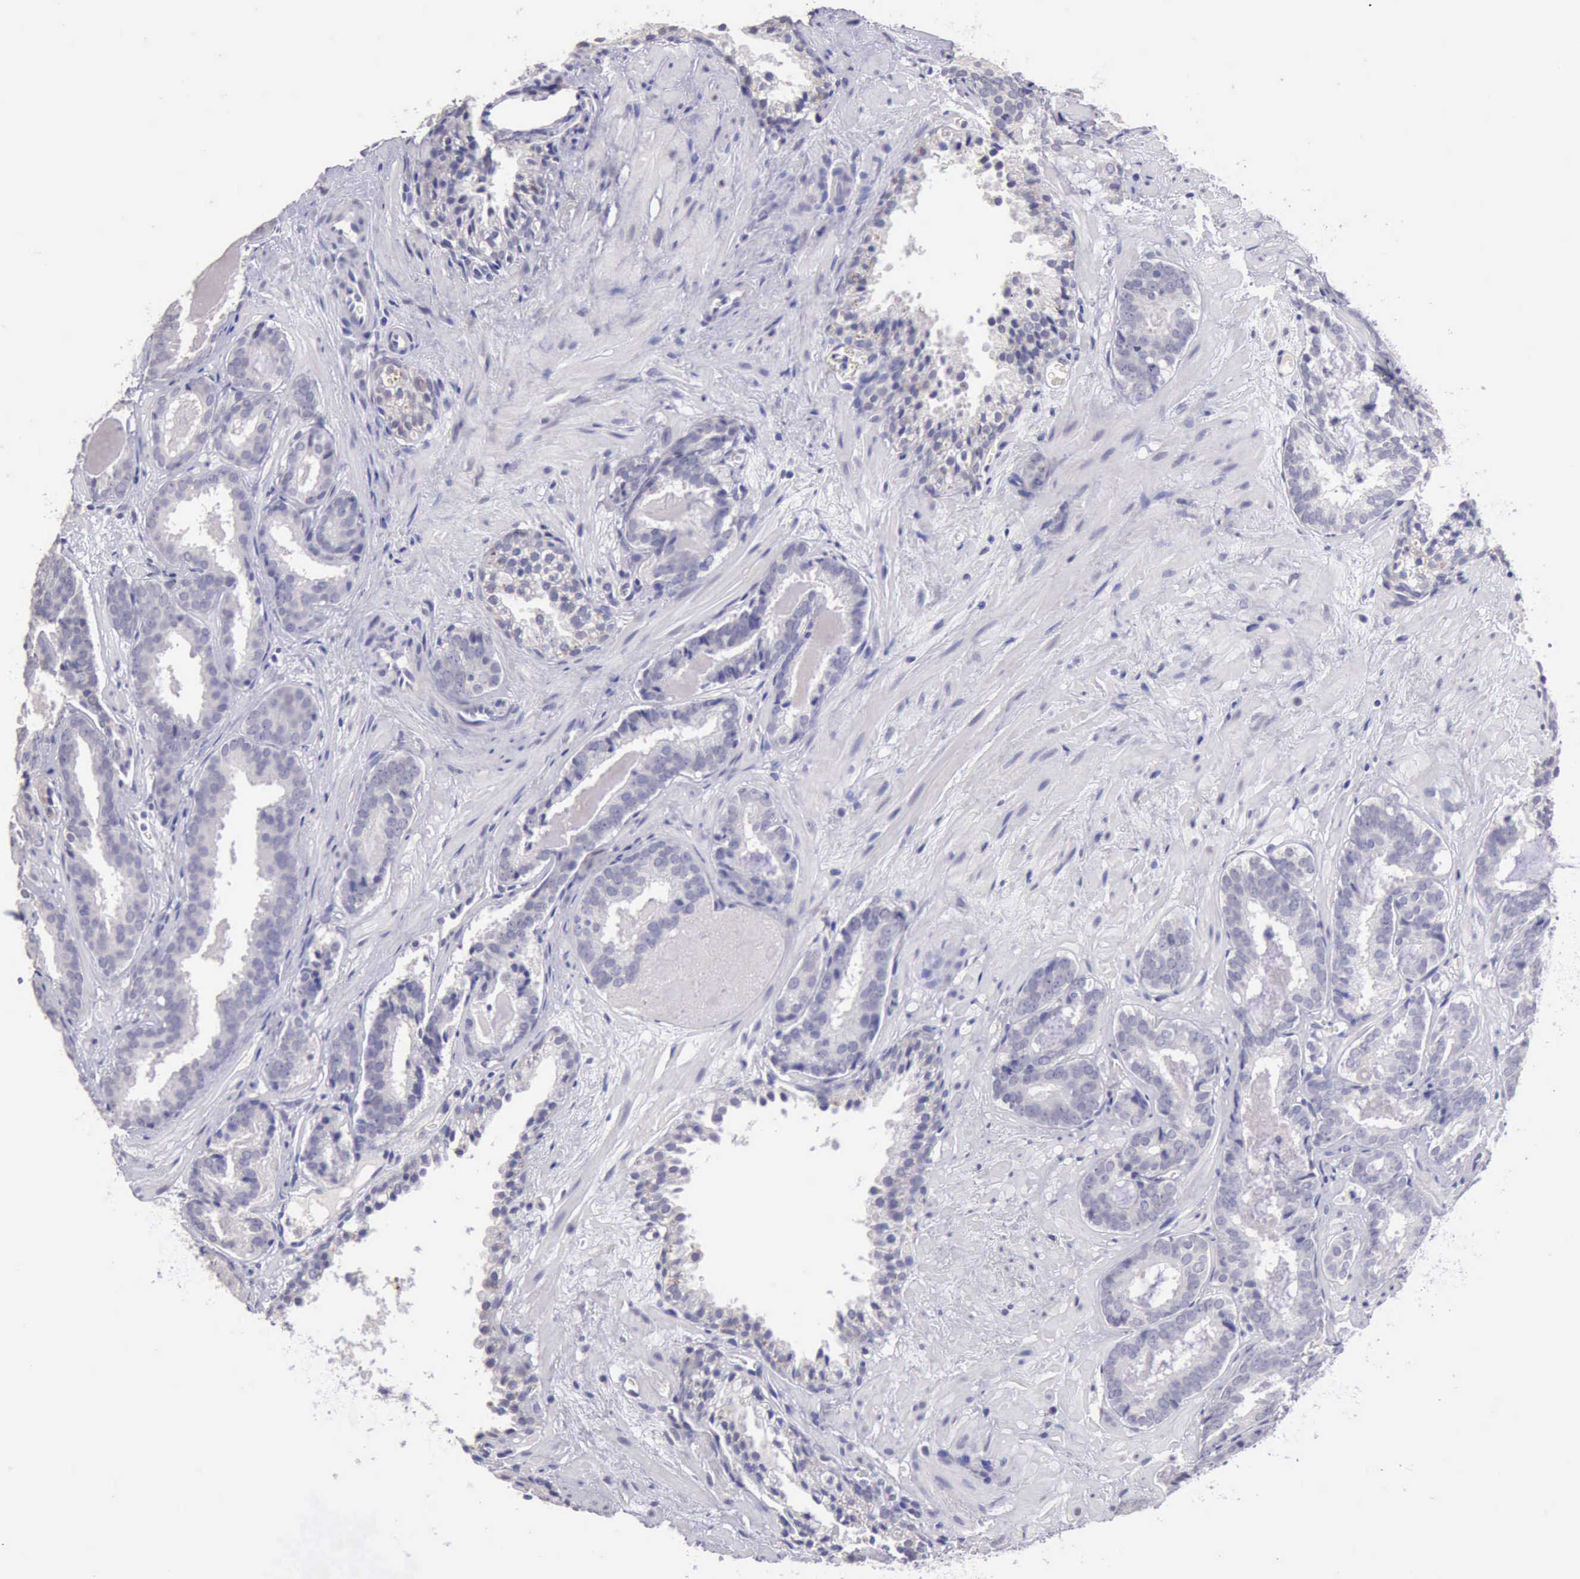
{"staining": {"intensity": "negative", "quantity": "none", "location": "none"}, "tissue": "prostate cancer", "cell_type": "Tumor cells", "image_type": "cancer", "snomed": [{"axis": "morphology", "description": "Adenocarcinoma, Medium grade"}, {"axis": "topography", "description": "Prostate"}], "caption": "IHC histopathology image of medium-grade adenocarcinoma (prostate) stained for a protein (brown), which demonstrates no expression in tumor cells. (Immunohistochemistry, brightfield microscopy, high magnification).", "gene": "KCND1", "patient": {"sex": "male", "age": 64}}